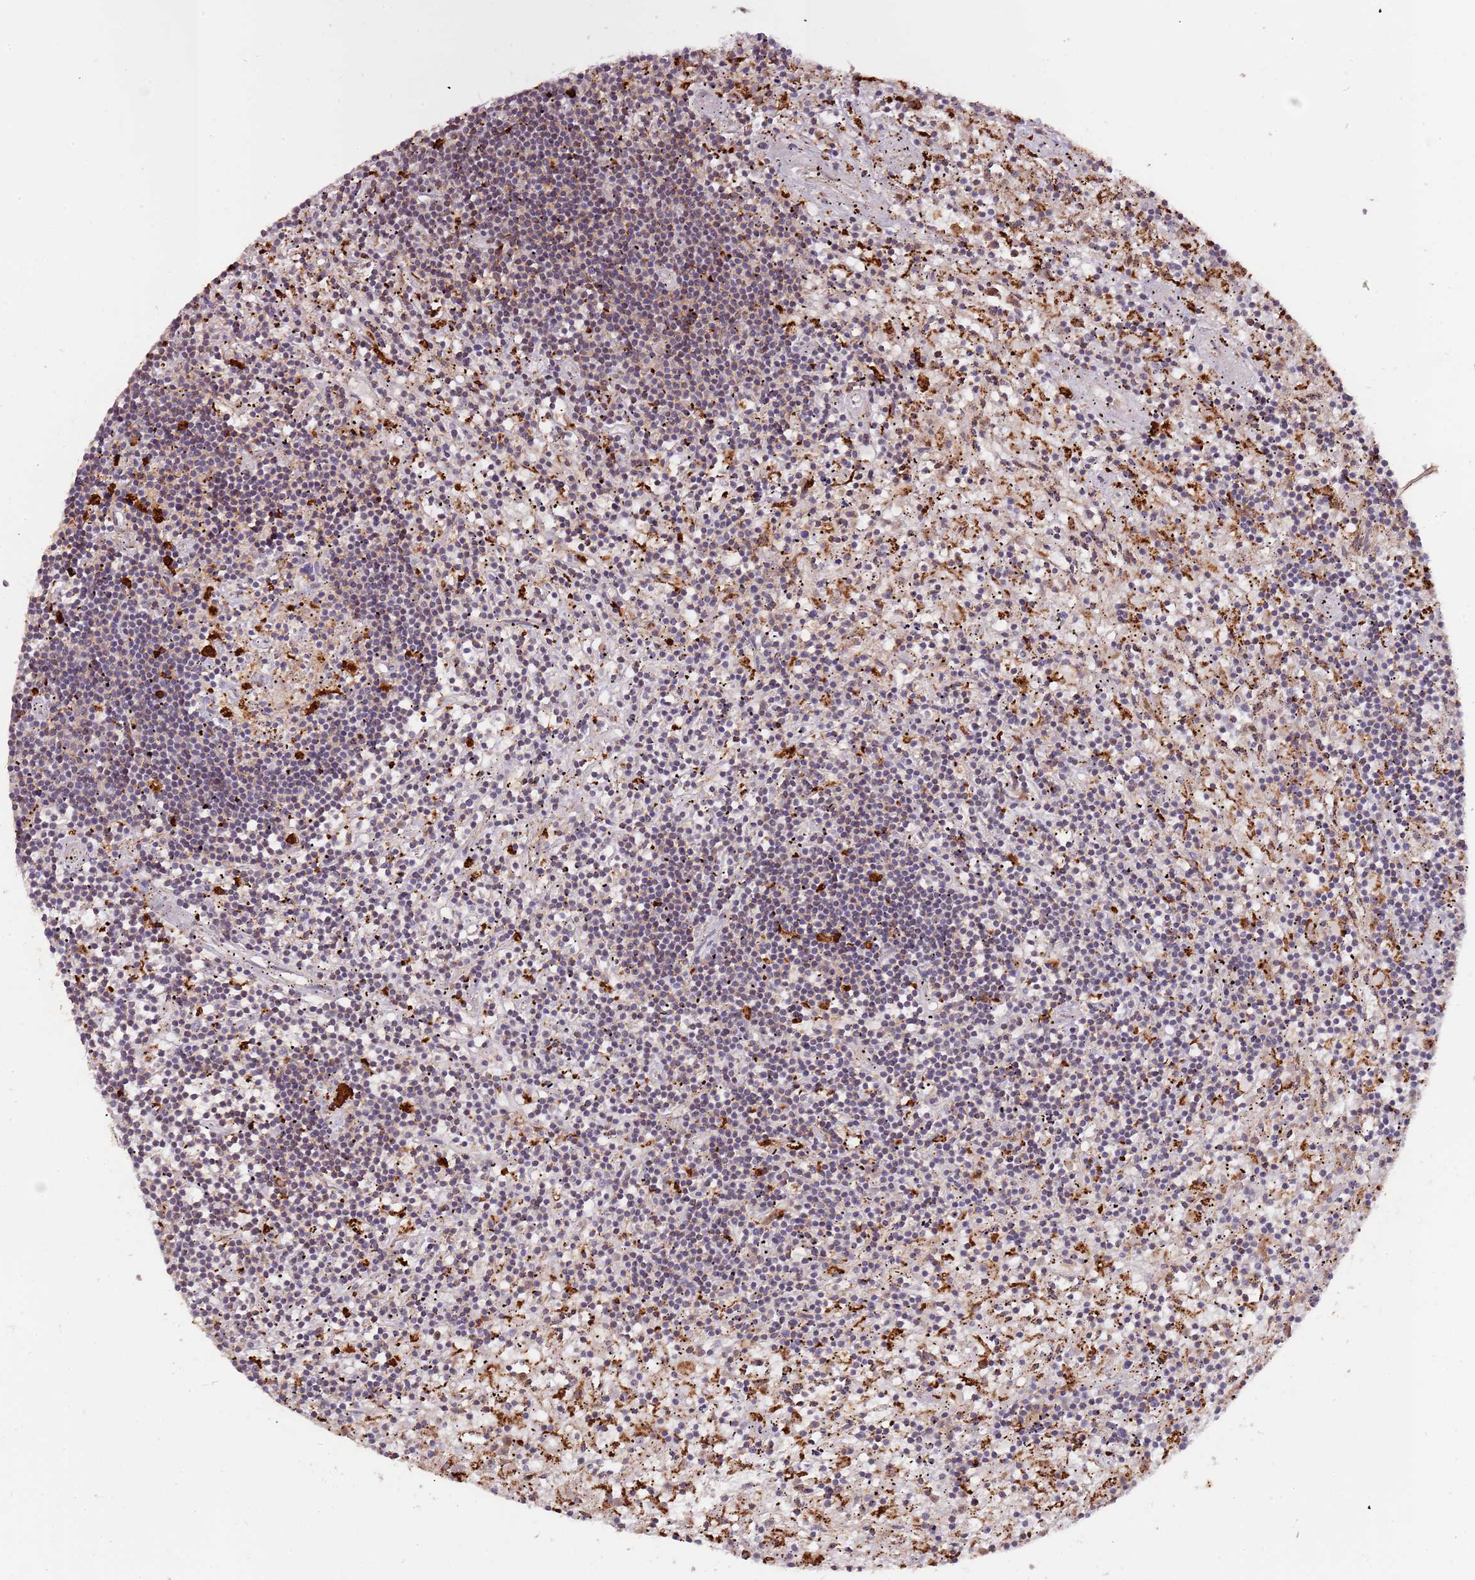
{"staining": {"intensity": "weak", "quantity": "25%-75%", "location": "cytoplasmic/membranous"}, "tissue": "lymphoma", "cell_type": "Tumor cells", "image_type": "cancer", "snomed": [{"axis": "morphology", "description": "Malignant lymphoma, non-Hodgkin's type, Low grade"}, {"axis": "topography", "description": "Spleen"}], "caption": "Lymphoma stained with DAB immunohistochemistry demonstrates low levels of weak cytoplasmic/membranous positivity in approximately 25%-75% of tumor cells.", "gene": "ULK3", "patient": {"sex": "male", "age": 76}}